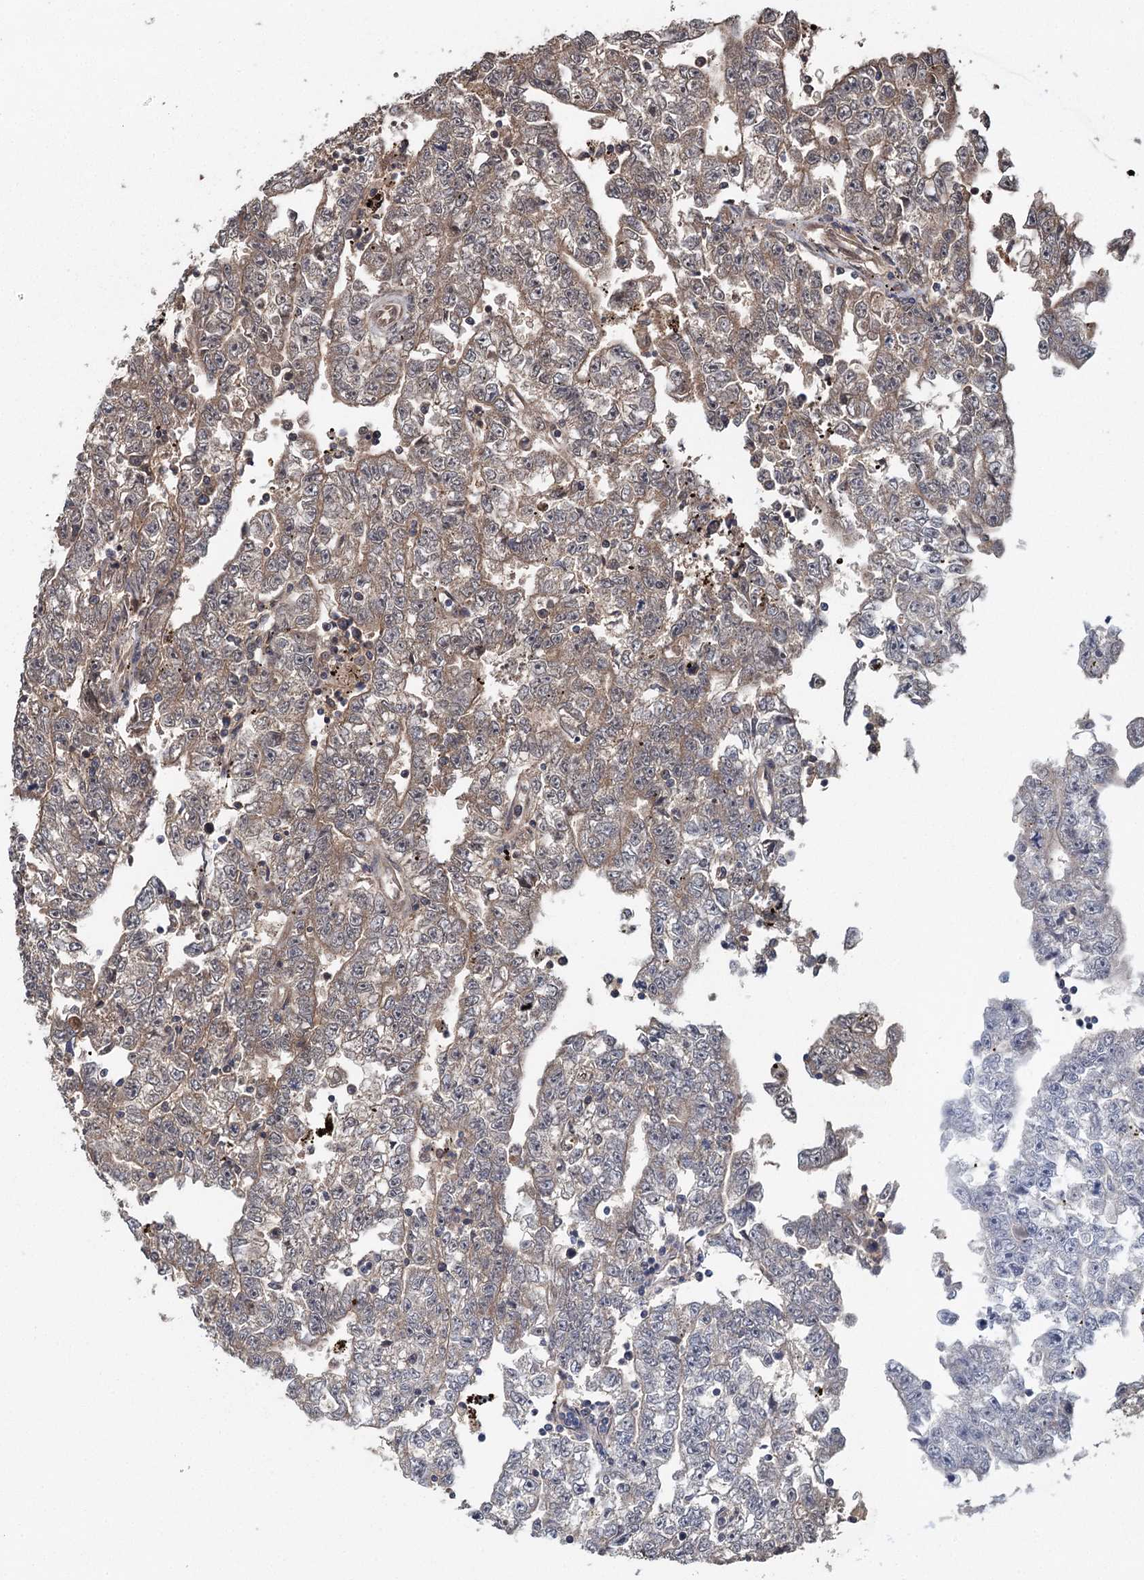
{"staining": {"intensity": "moderate", "quantity": "<25%", "location": "nuclear"}, "tissue": "testis cancer", "cell_type": "Tumor cells", "image_type": "cancer", "snomed": [{"axis": "morphology", "description": "Carcinoma, Embryonal, NOS"}, {"axis": "topography", "description": "Testis"}], "caption": "Immunohistochemistry histopathology image of human testis cancer (embryonal carcinoma) stained for a protein (brown), which displays low levels of moderate nuclear positivity in about <25% of tumor cells.", "gene": "MYG1", "patient": {"sex": "male", "age": 25}}